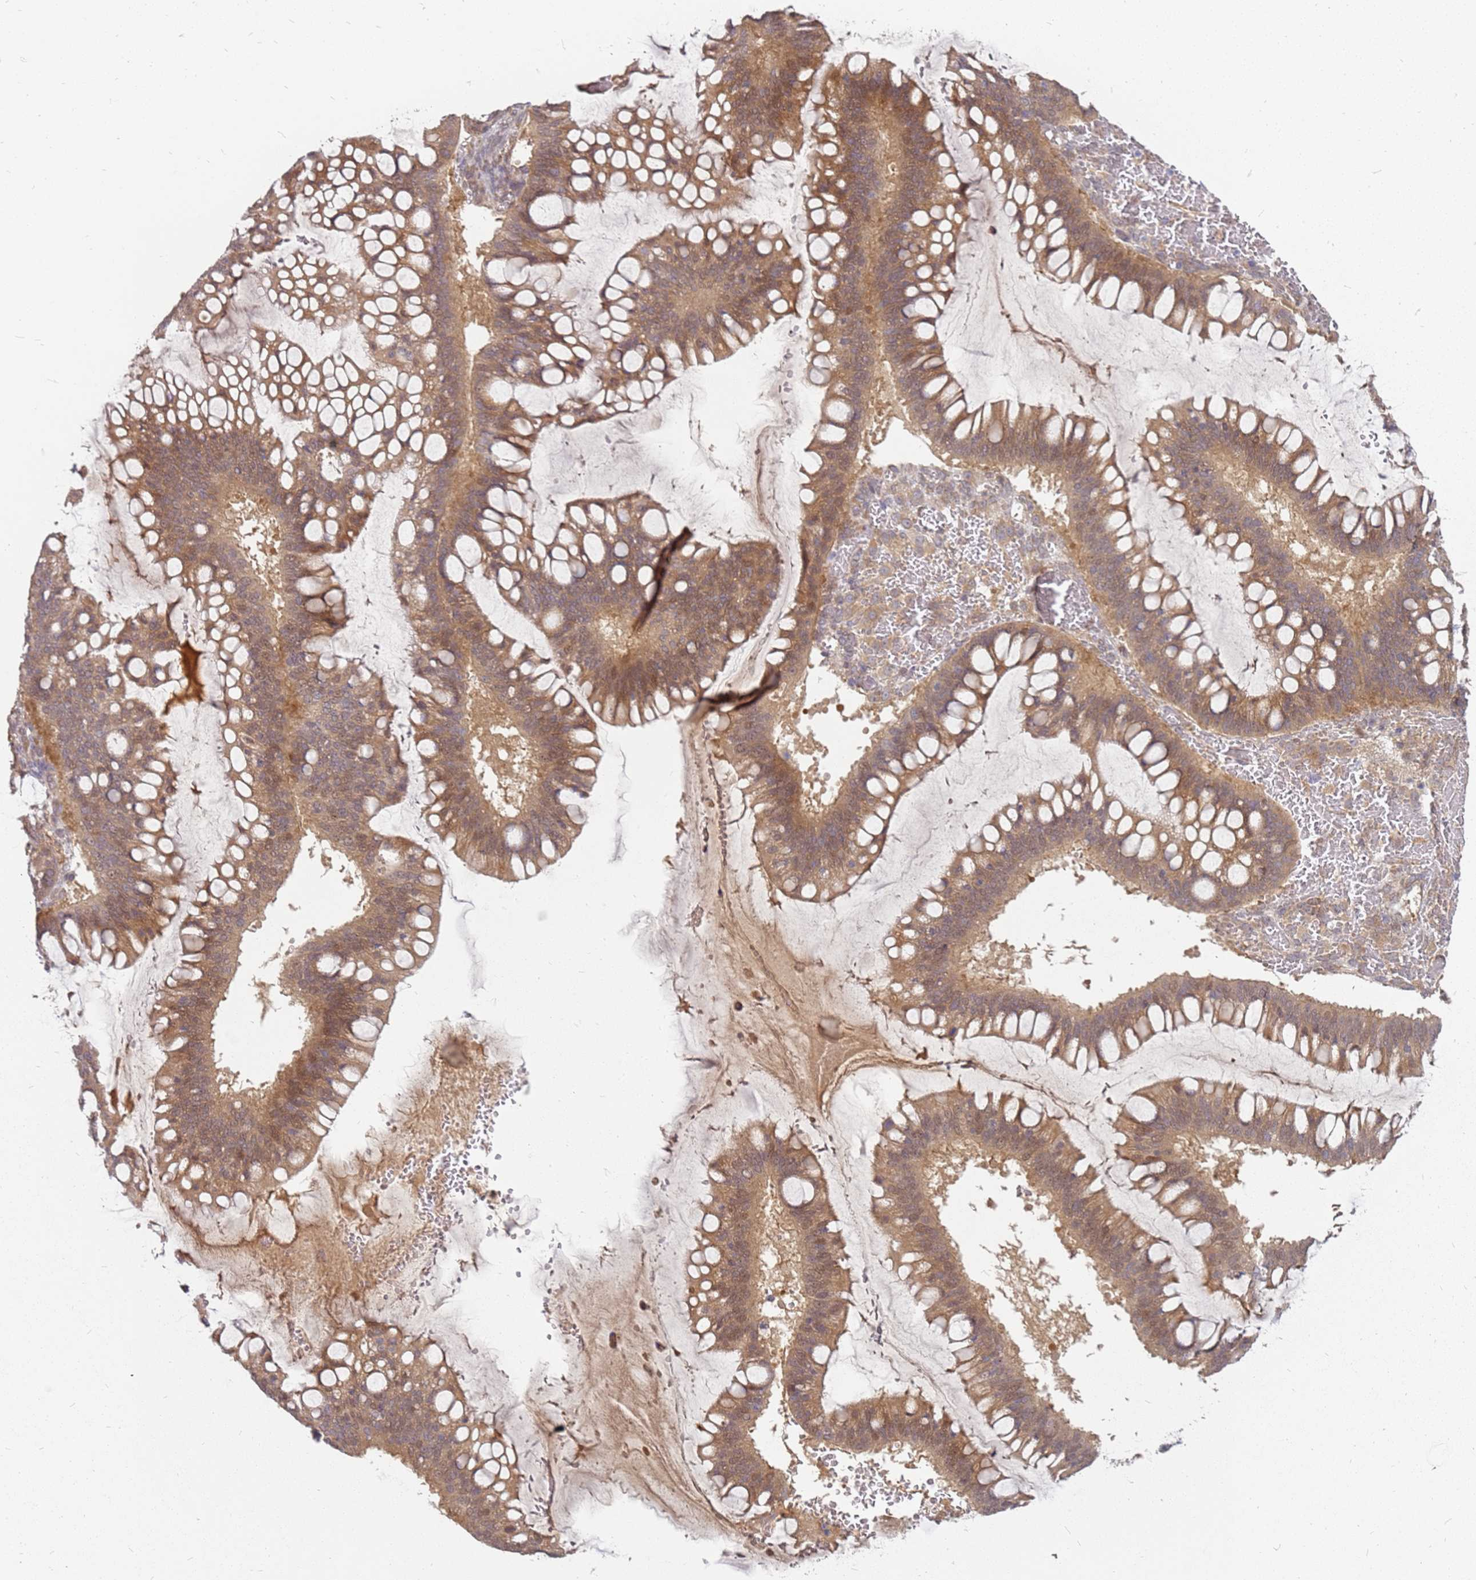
{"staining": {"intensity": "moderate", "quantity": ">75%", "location": "cytoplasmic/membranous"}, "tissue": "ovarian cancer", "cell_type": "Tumor cells", "image_type": "cancer", "snomed": [{"axis": "morphology", "description": "Cystadenocarcinoma, mucinous, NOS"}, {"axis": "topography", "description": "Ovary"}], "caption": "The photomicrograph shows immunohistochemical staining of ovarian cancer (mucinous cystadenocarcinoma). There is moderate cytoplasmic/membranous positivity is identified in about >75% of tumor cells.", "gene": "NUDT14", "patient": {"sex": "female", "age": 73}}